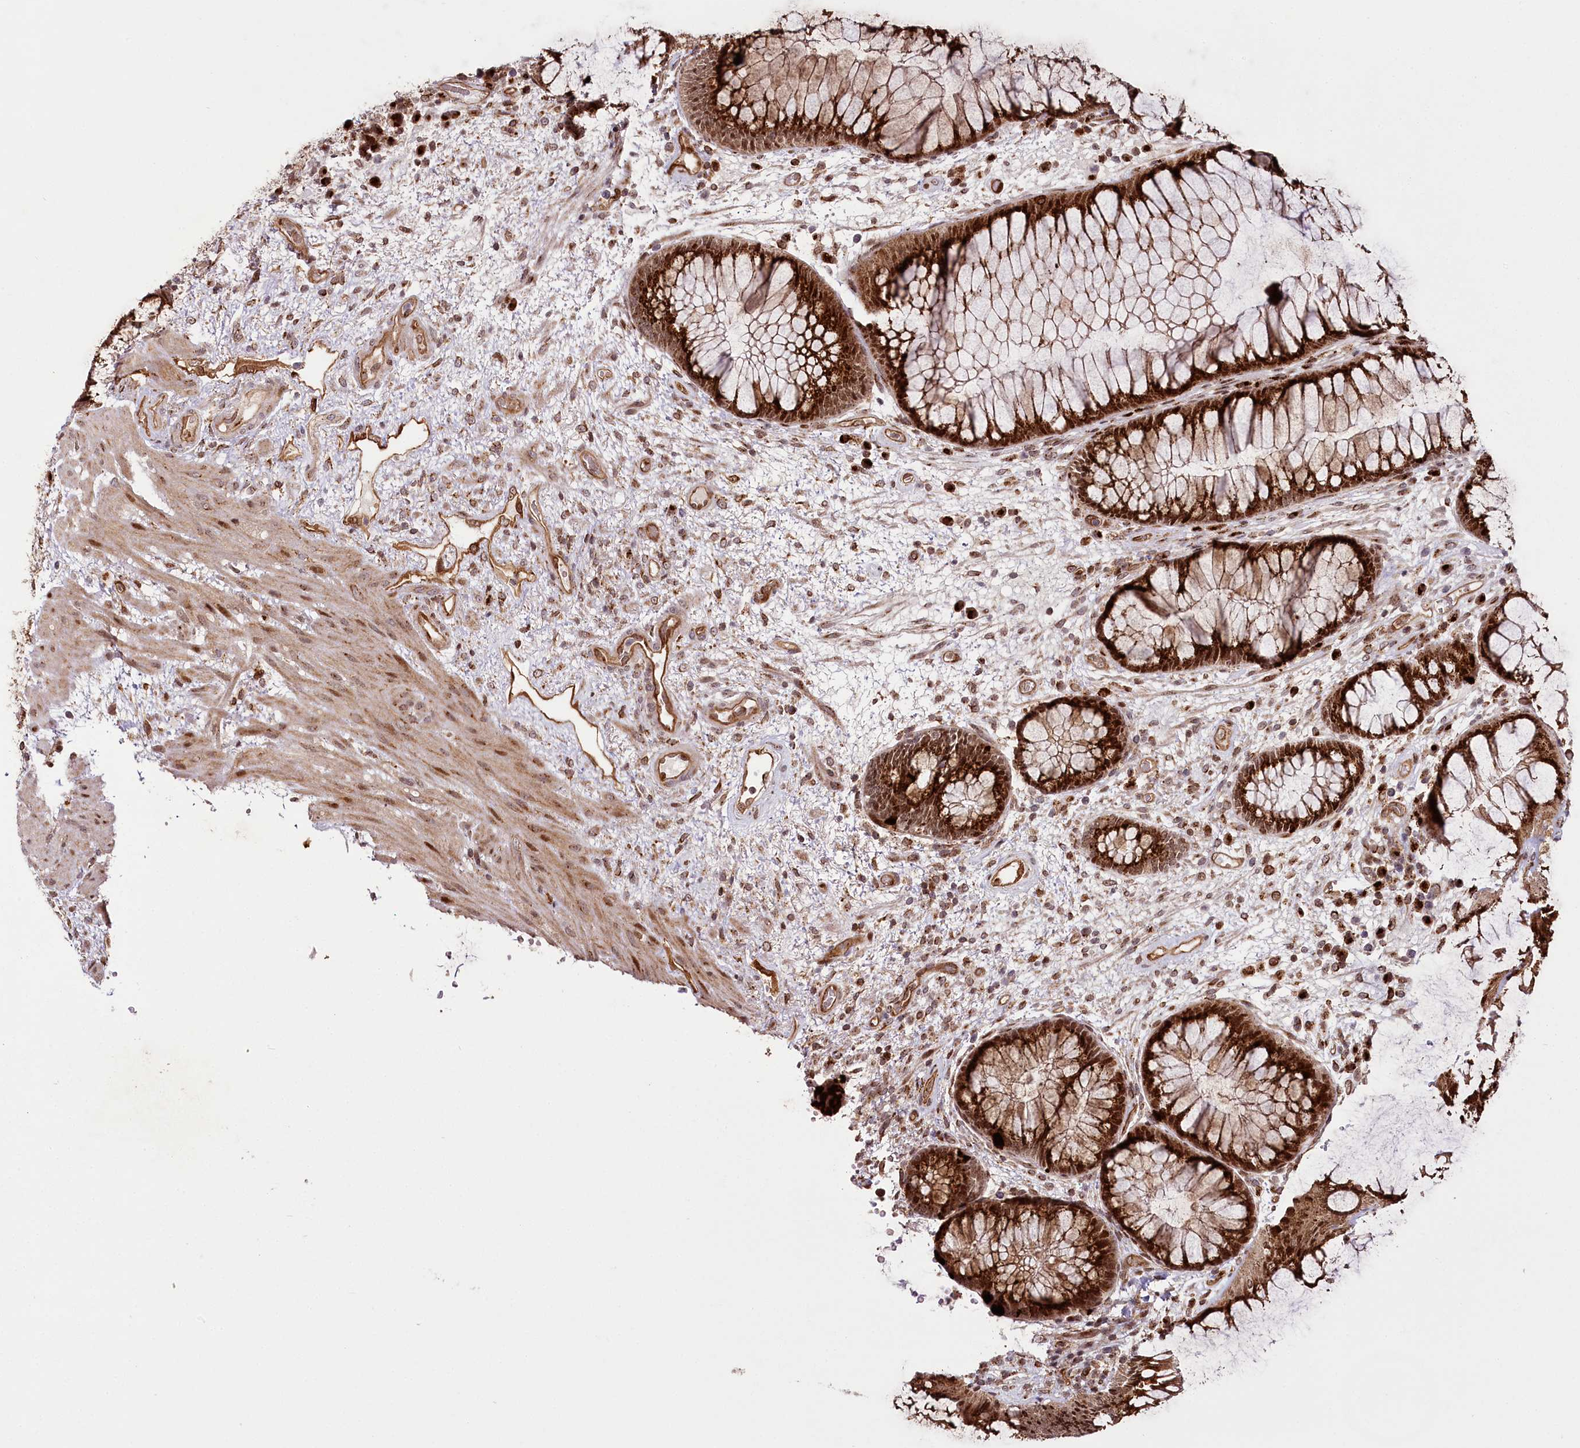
{"staining": {"intensity": "strong", "quantity": ">75%", "location": "cytoplasmic/membranous,nuclear"}, "tissue": "rectum", "cell_type": "Glandular cells", "image_type": "normal", "snomed": [{"axis": "morphology", "description": "Normal tissue, NOS"}, {"axis": "topography", "description": "Rectum"}], "caption": "Immunohistochemical staining of unremarkable rectum demonstrates high levels of strong cytoplasmic/membranous,nuclear positivity in approximately >75% of glandular cells. The protein of interest is shown in brown color, while the nuclei are stained blue.", "gene": "COPG1", "patient": {"sex": "male", "age": 51}}